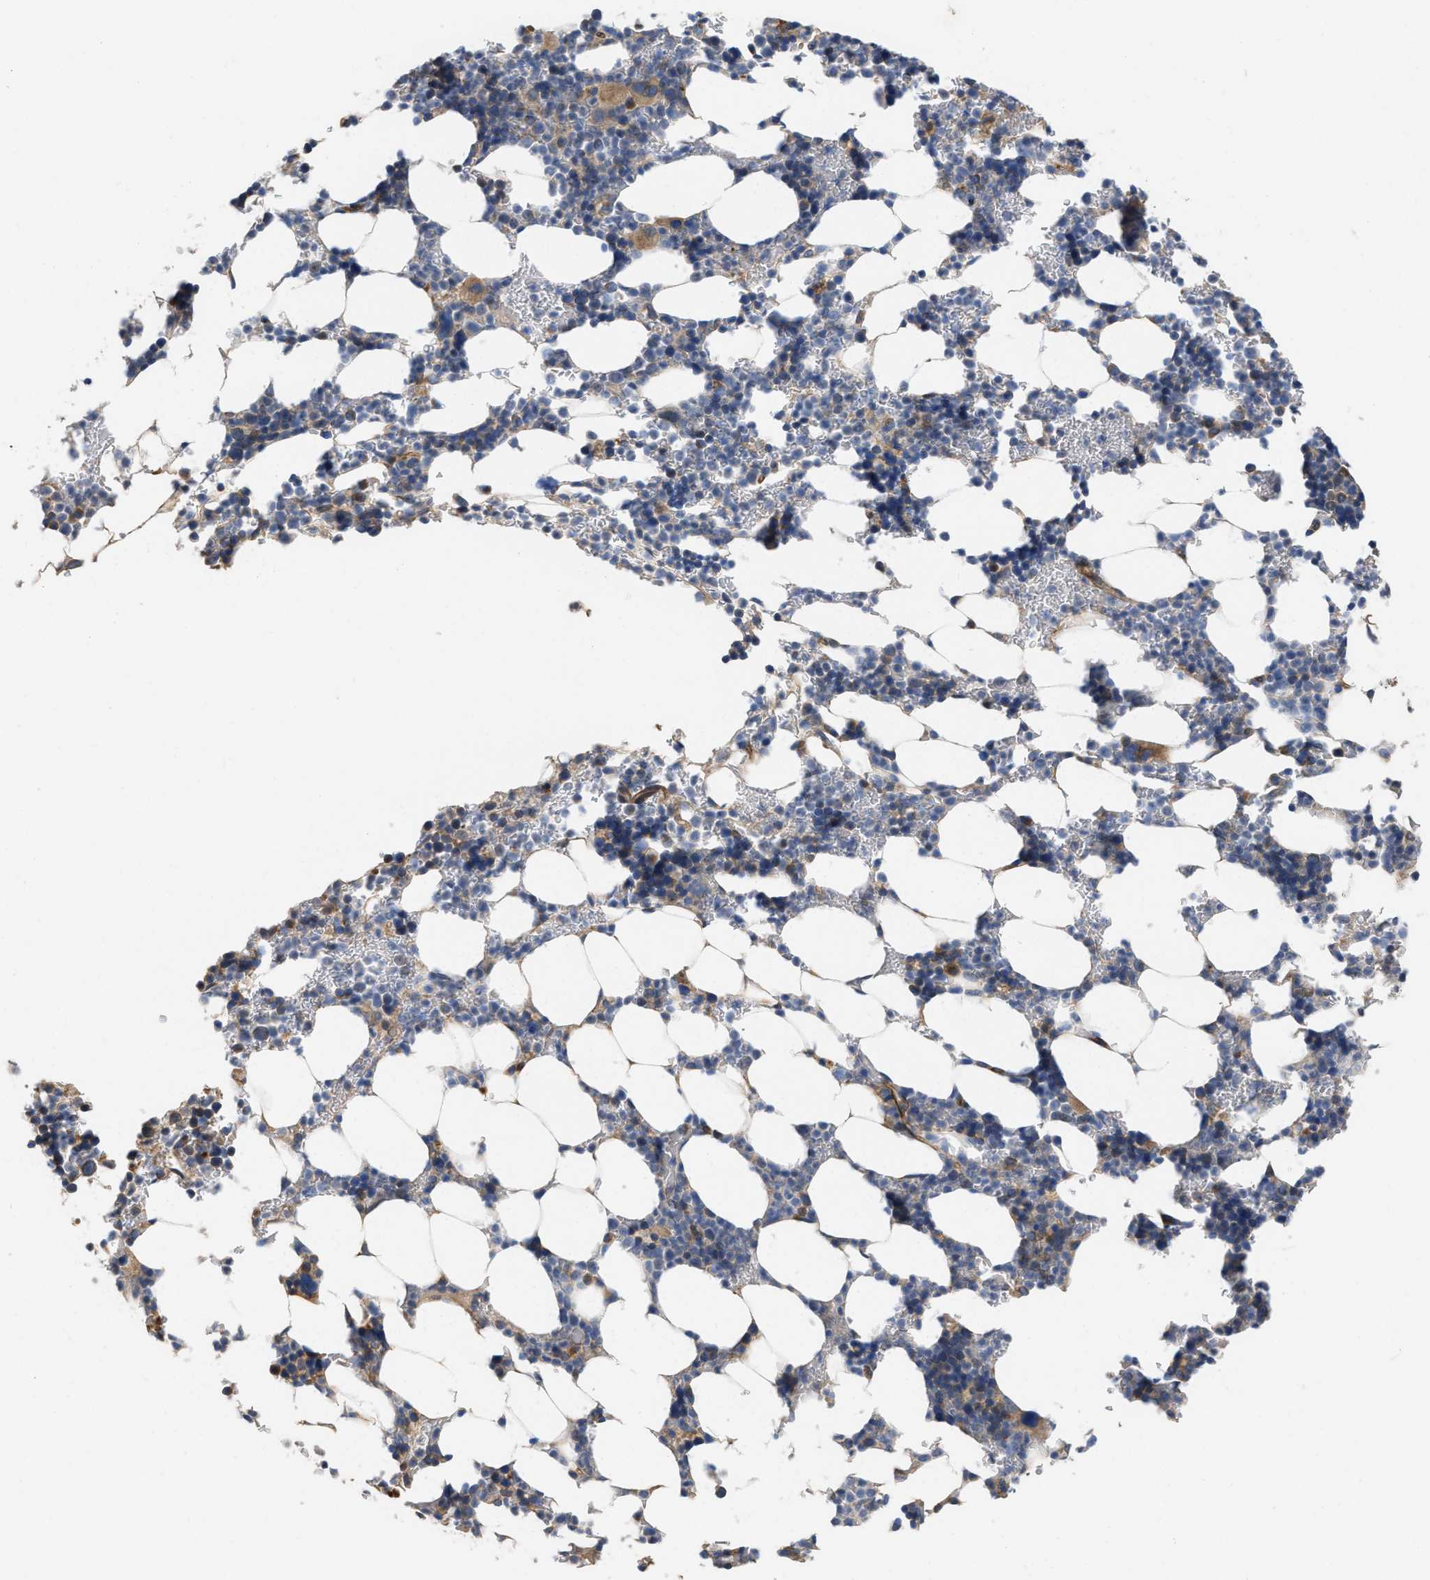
{"staining": {"intensity": "moderate", "quantity": "25%-75%", "location": "cytoplasmic/membranous"}, "tissue": "bone marrow", "cell_type": "Hematopoietic cells", "image_type": "normal", "snomed": [{"axis": "morphology", "description": "Normal tissue, NOS"}, {"axis": "topography", "description": "Bone marrow"}], "caption": "DAB (3,3'-diaminobenzidine) immunohistochemical staining of normal bone marrow reveals moderate cytoplasmic/membranous protein positivity in about 25%-75% of hematopoietic cells.", "gene": "SLC4A11", "patient": {"sex": "female", "age": 81}}